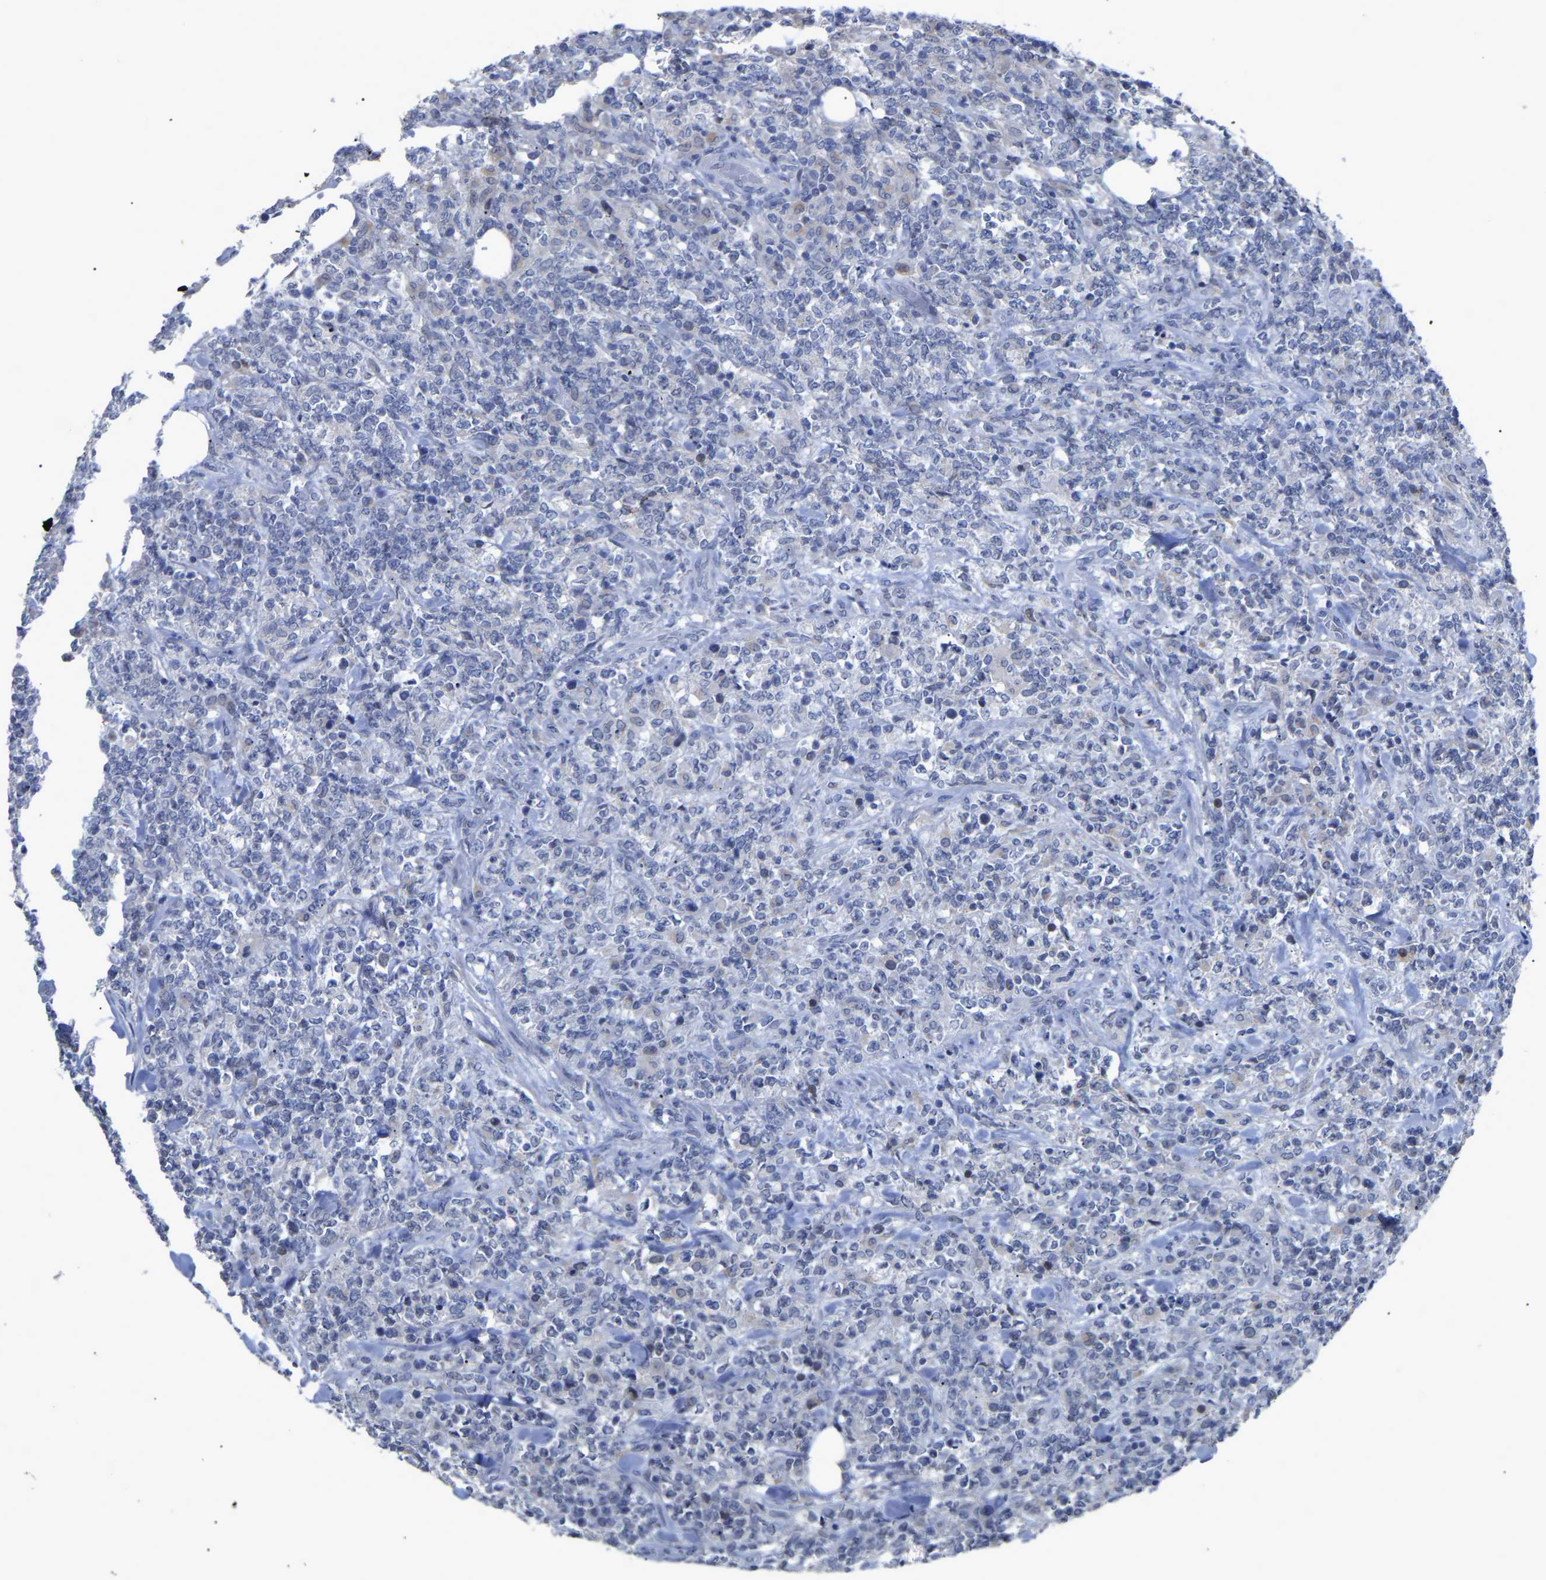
{"staining": {"intensity": "negative", "quantity": "none", "location": "none"}, "tissue": "lymphoma", "cell_type": "Tumor cells", "image_type": "cancer", "snomed": [{"axis": "morphology", "description": "Malignant lymphoma, non-Hodgkin's type, High grade"}, {"axis": "topography", "description": "Soft tissue"}], "caption": "Human lymphoma stained for a protein using immunohistochemistry (IHC) displays no positivity in tumor cells.", "gene": "SMPD2", "patient": {"sex": "male", "age": 18}}